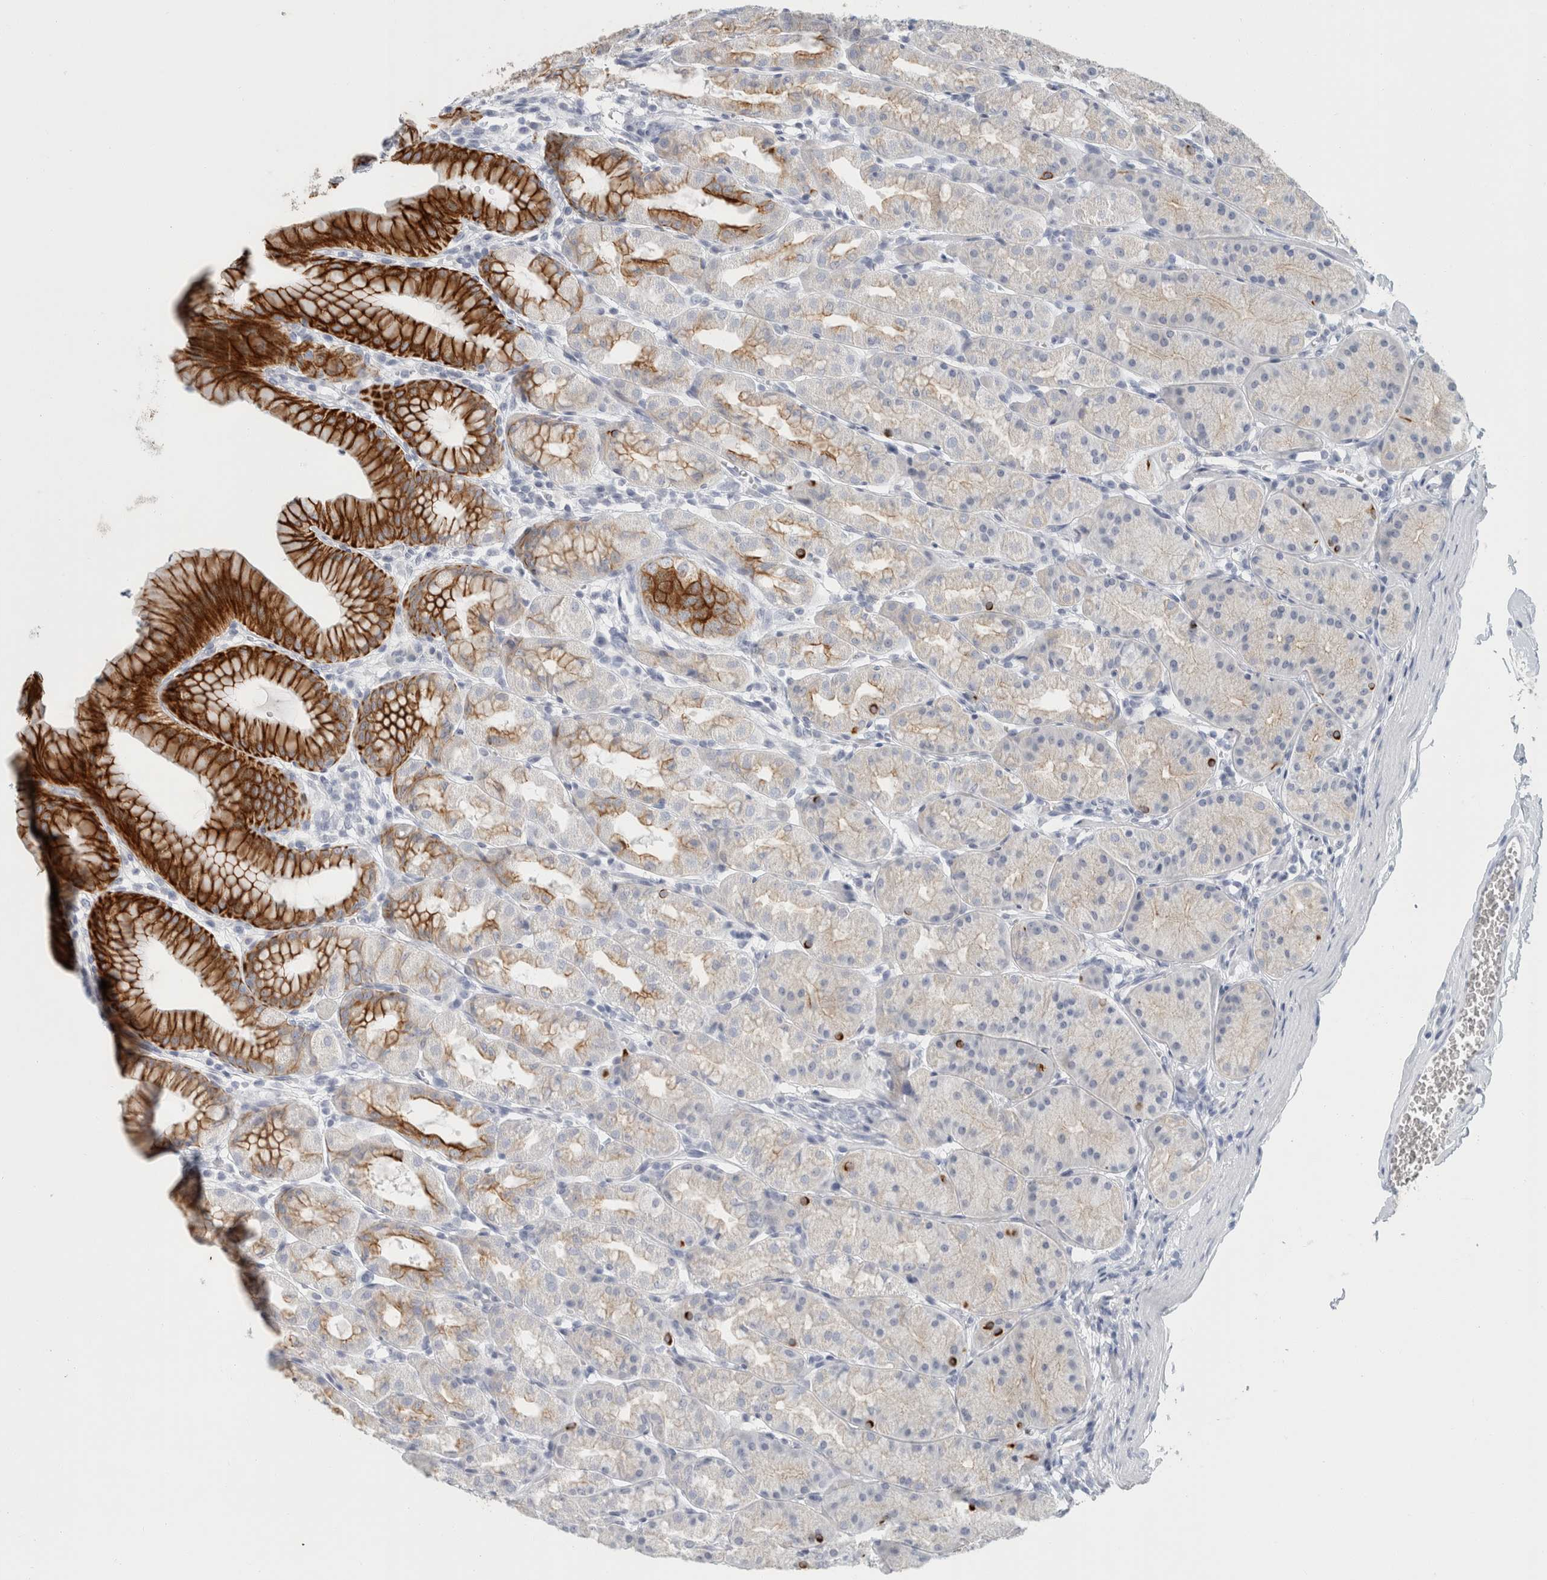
{"staining": {"intensity": "strong", "quantity": "<25%", "location": "cytoplasmic/membranous"}, "tissue": "stomach", "cell_type": "Glandular cells", "image_type": "normal", "snomed": [{"axis": "morphology", "description": "Normal tissue, NOS"}, {"axis": "topography", "description": "Stomach"}], "caption": "Immunohistochemical staining of unremarkable human stomach exhibits medium levels of strong cytoplasmic/membranous expression in approximately <25% of glandular cells.", "gene": "SLC28A3", "patient": {"sex": "male", "age": 42}}